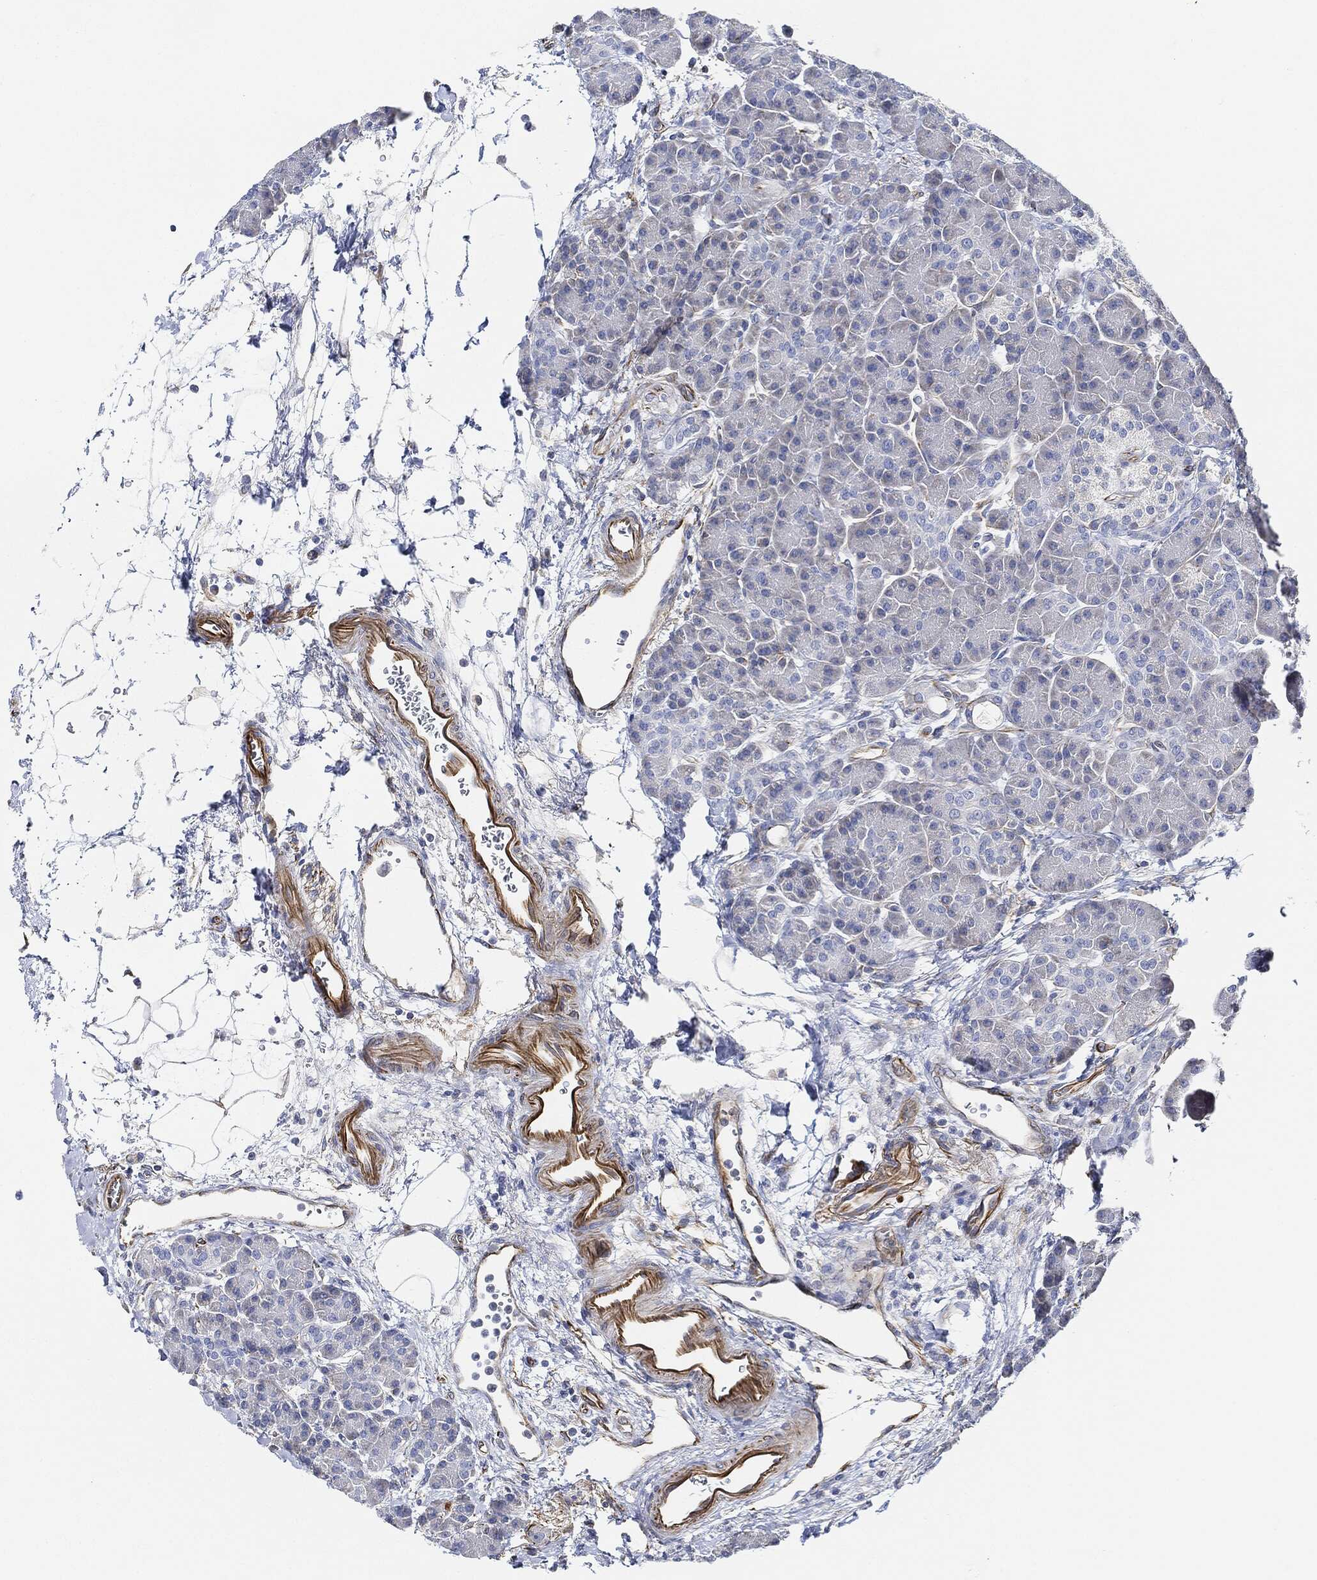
{"staining": {"intensity": "negative", "quantity": "none", "location": "none"}, "tissue": "pancreas", "cell_type": "Exocrine glandular cells", "image_type": "normal", "snomed": [{"axis": "morphology", "description": "Normal tissue, NOS"}, {"axis": "topography", "description": "Pancreas"}], "caption": "DAB immunohistochemical staining of unremarkable pancreas displays no significant staining in exocrine glandular cells. (Immunohistochemistry, brightfield microscopy, high magnification).", "gene": "THSD1", "patient": {"sex": "female", "age": 63}}